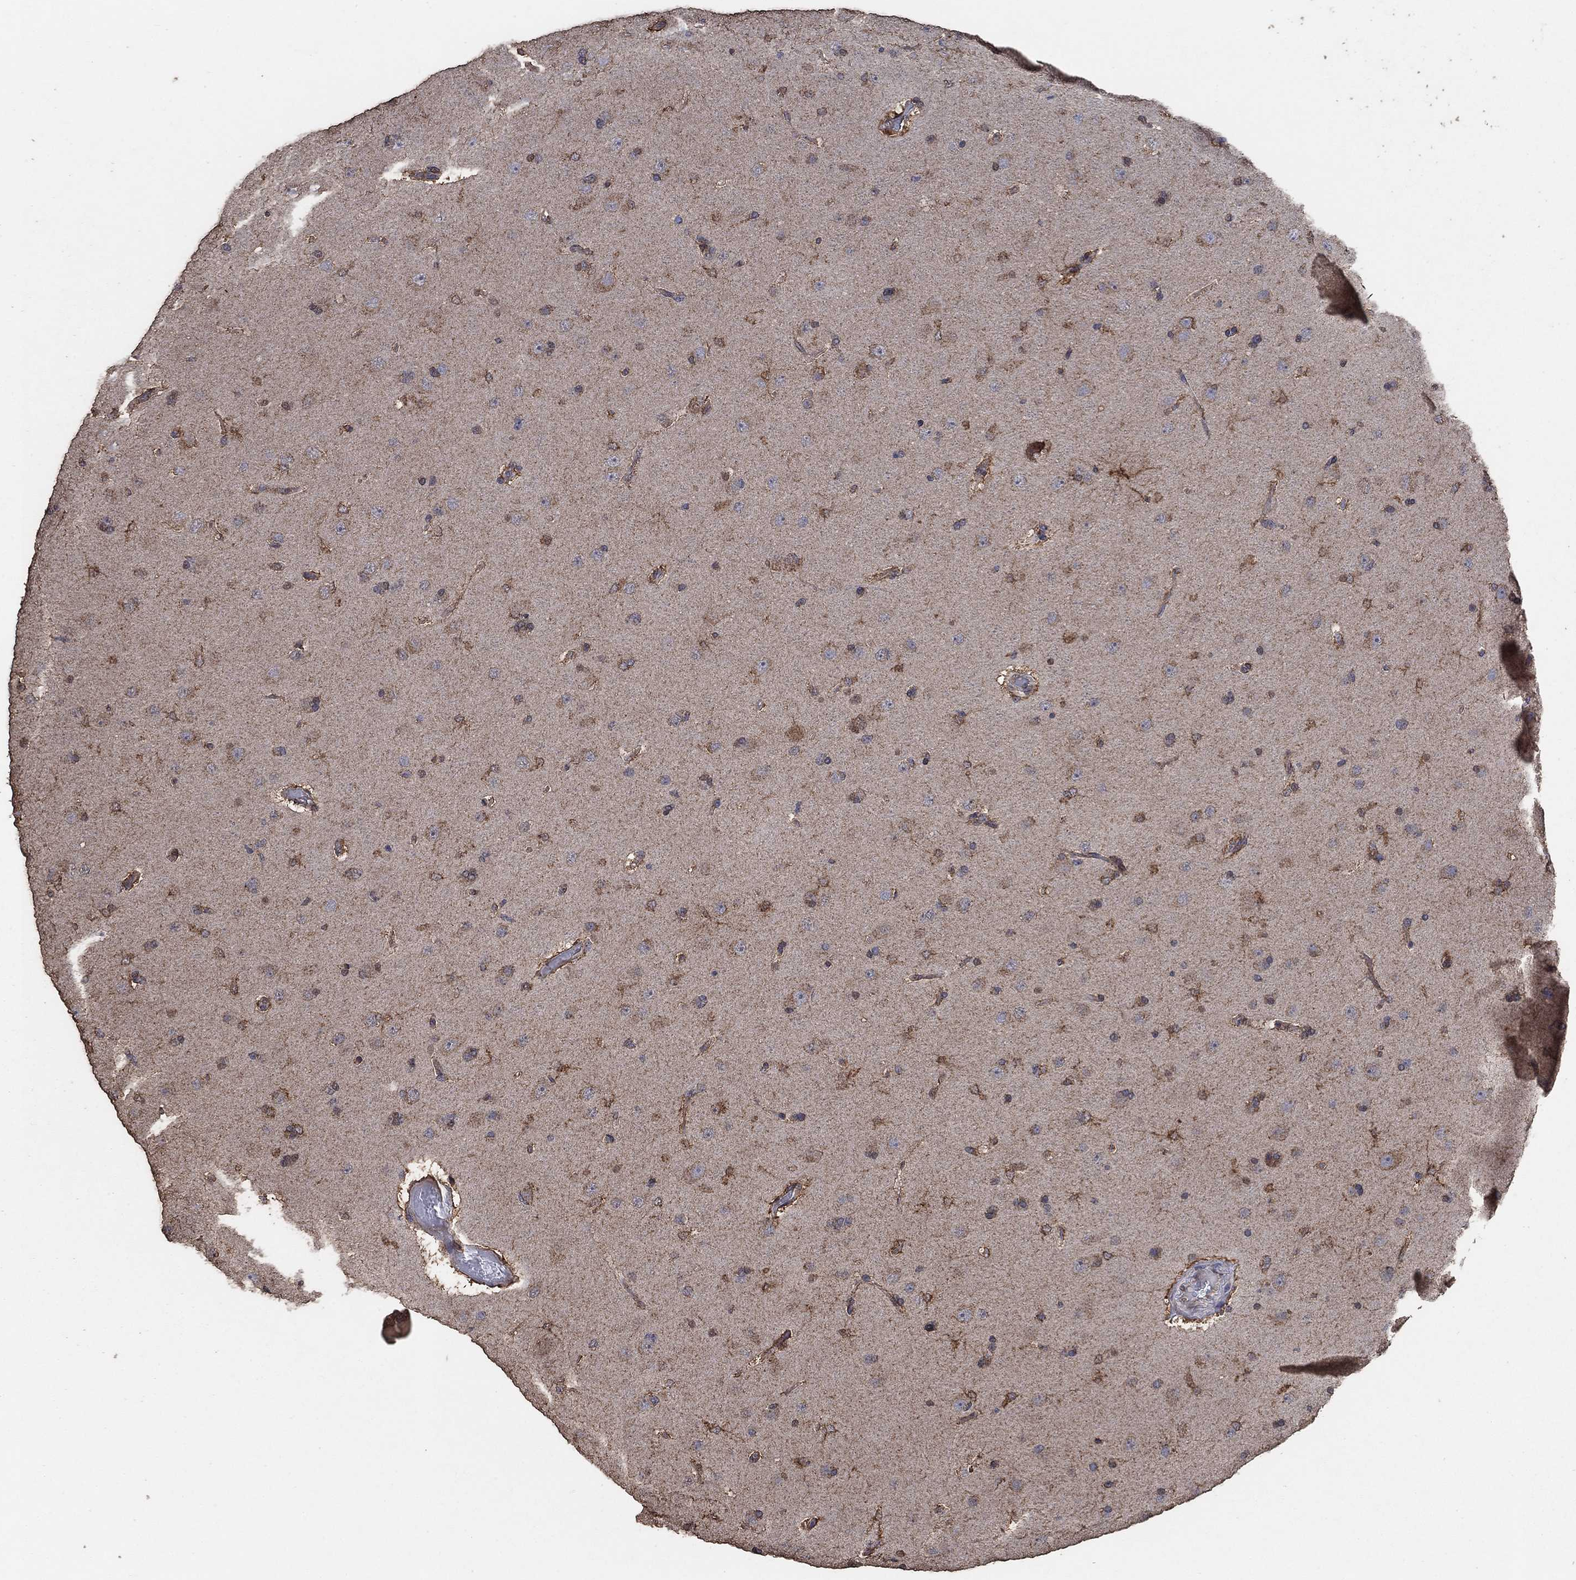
{"staining": {"intensity": "strong", "quantity": "25%-75%", "location": "cytoplasmic/membranous"}, "tissue": "glioma", "cell_type": "Tumor cells", "image_type": "cancer", "snomed": [{"axis": "morphology", "description": "Glioma, malignant, NOS"}, {"axis": "topography", "description": "Cerebral cortex"}], "caption": "Immunohistochemical staining of glioma demonstrates high levels of strong cytoplasmic/membranous protein expression in approximately 25%-75% of tumor cells.", "gene": "MRPS24", "patient": {"sex": "male", "age": 58}}